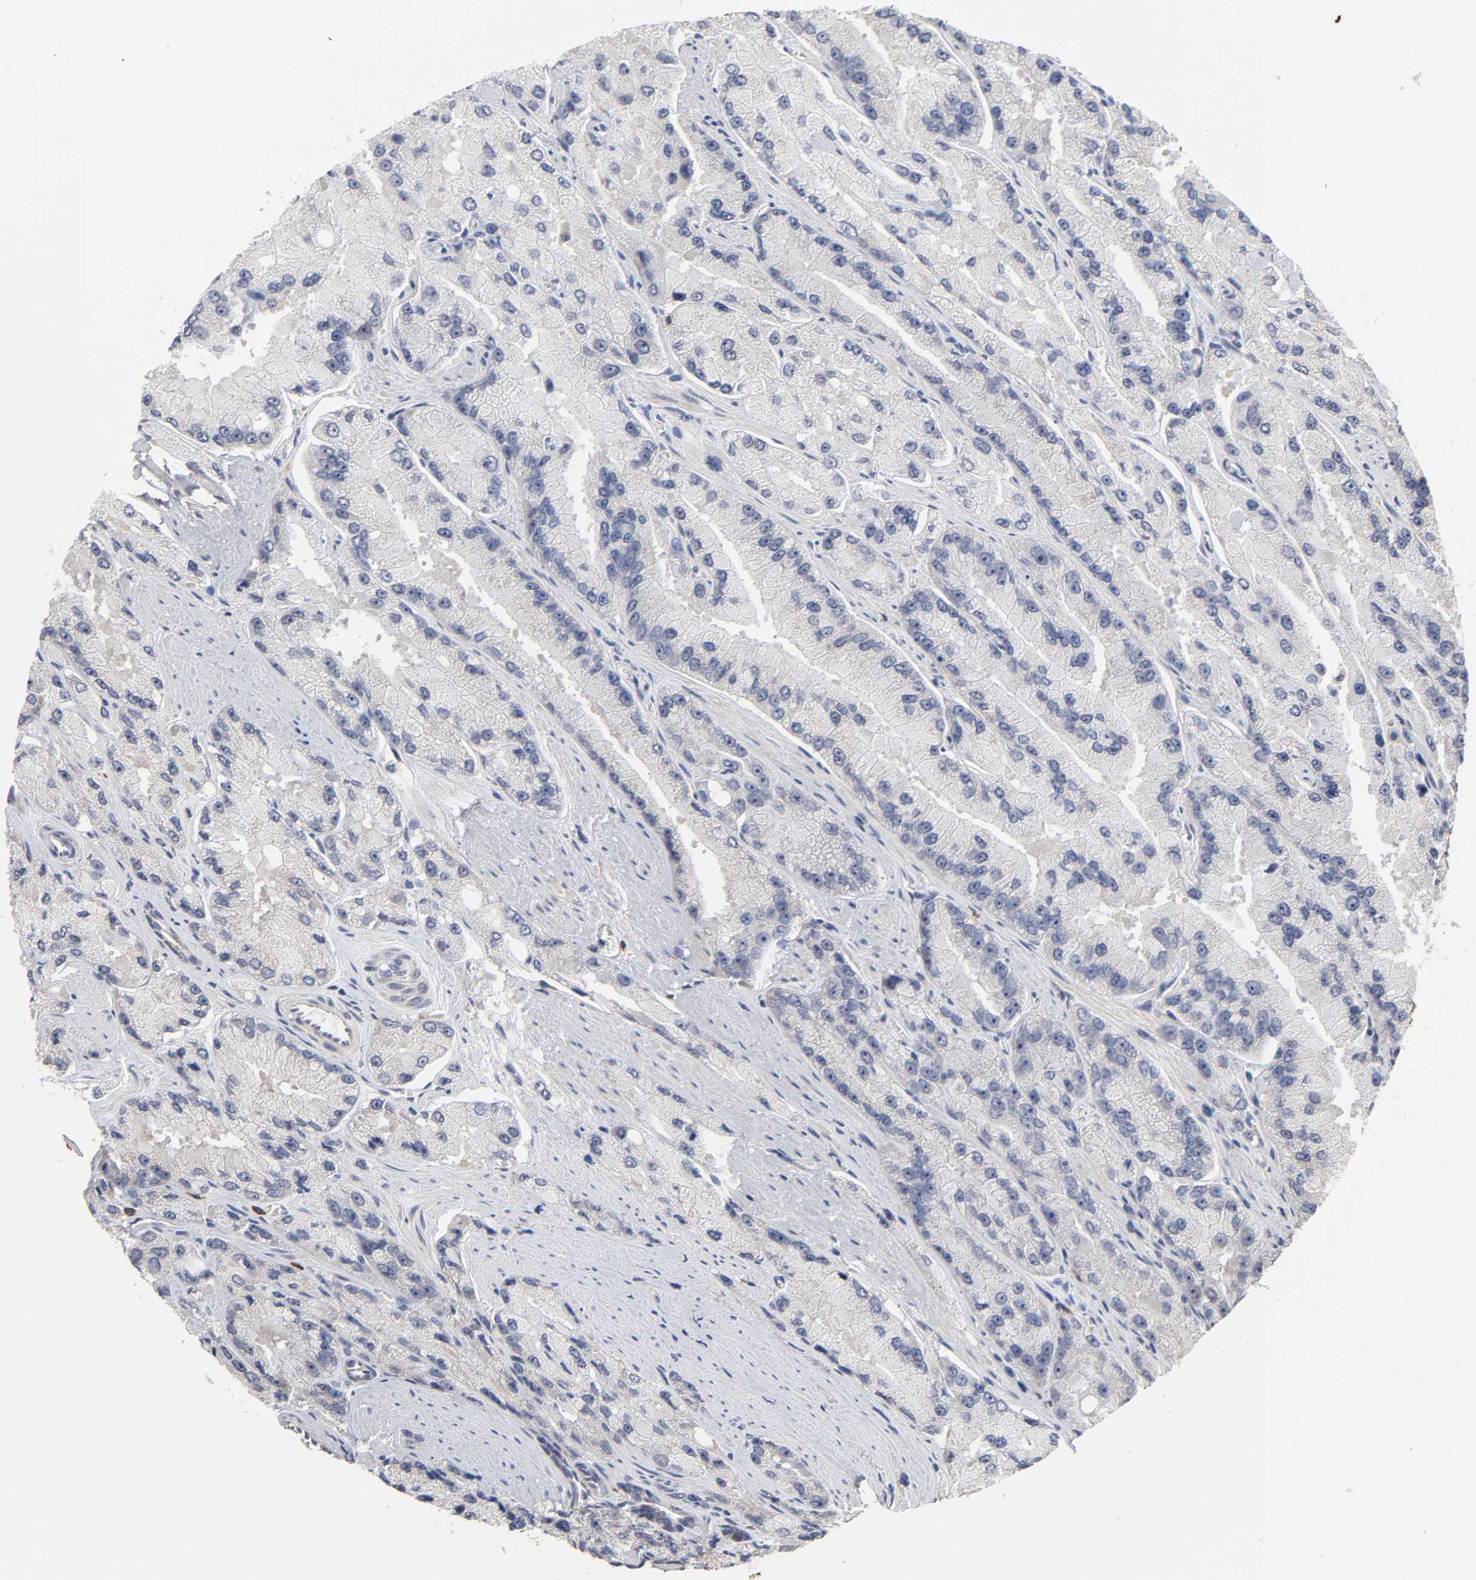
{"staining": {"intensity": "negative", "quantity": "none", "location": "none"}, "tissue": "prostate cancer", "cell_type": "Tumor cells", "image_type": "cancer", "snomed": [{"axis": "morphology", "description": "Adenocarcinoma, High grade"}, {"axis": "topography", "description": "Prostate"}], "caption": "A high-resolution micrograph shows IHC staining of prostate cancer (adenocarcinoma (high-grade)), which reveals no significant staining in tumor cells.", "gene": "HNF4A", "patient": {"sex": "male", "age": 58}}